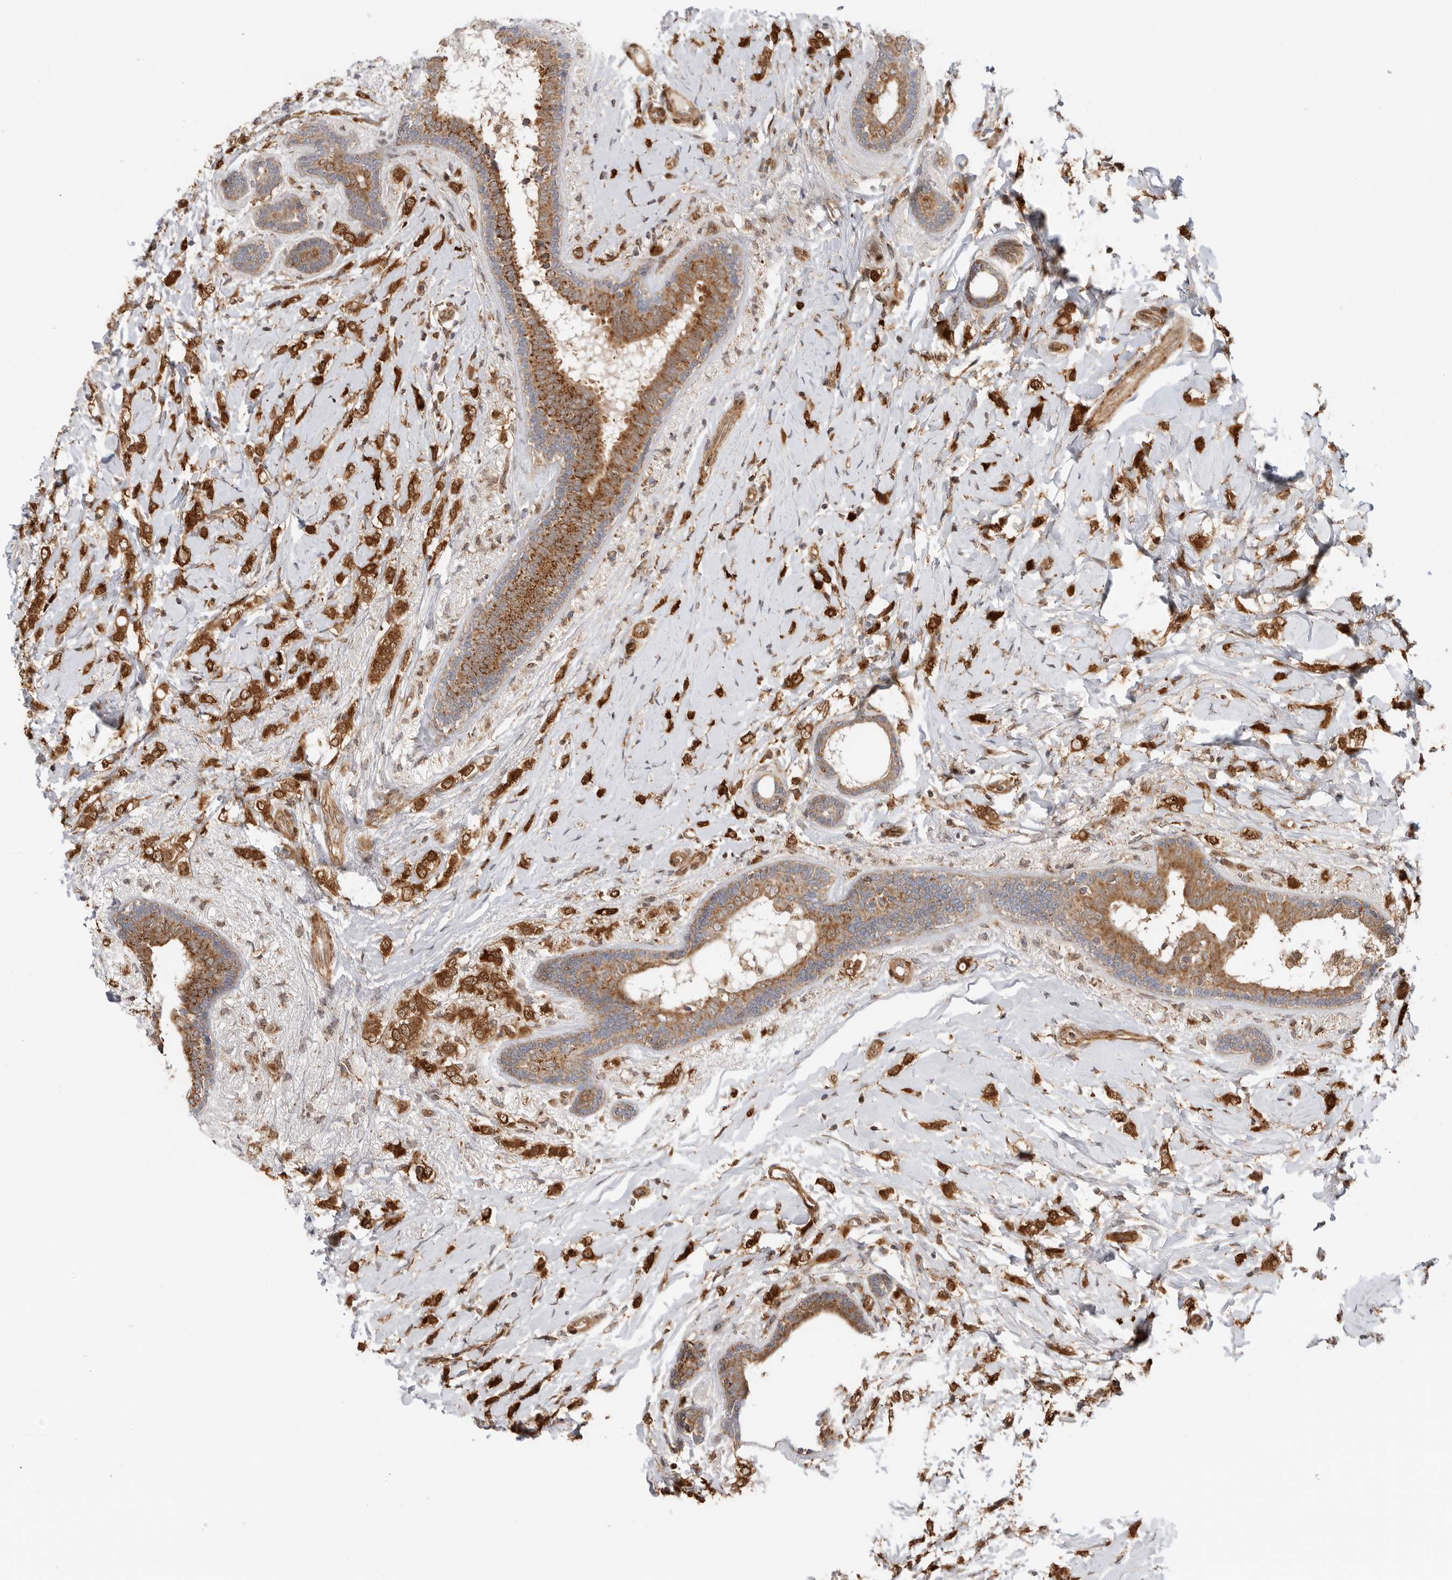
{"staining": {"intensity": "strong", "quantity": ">75%", "location": "cytoplasmic/membranous,nuclear"}, "tissue": "breast cancer", "cell_type": "Tumor cells", "image_type": "cancer", "snomed": [{"axis": "morphology", "description": "Normal tissue, NOS"}, {"axis": "morphology", "description": "Lobular carcinoma"}, {"axis": "topography", "description": "Breast"}], "caption": "Immunohistochemistry image of human lobular carcinoma (breast) stained for a protein (brown), which shows high levels of strong cytoplasmic/membranous and nuclear staining in approximately >75% of tumor cells.", "gene": "DCAF8", "patient": {"sex": "female", "age": 47}}